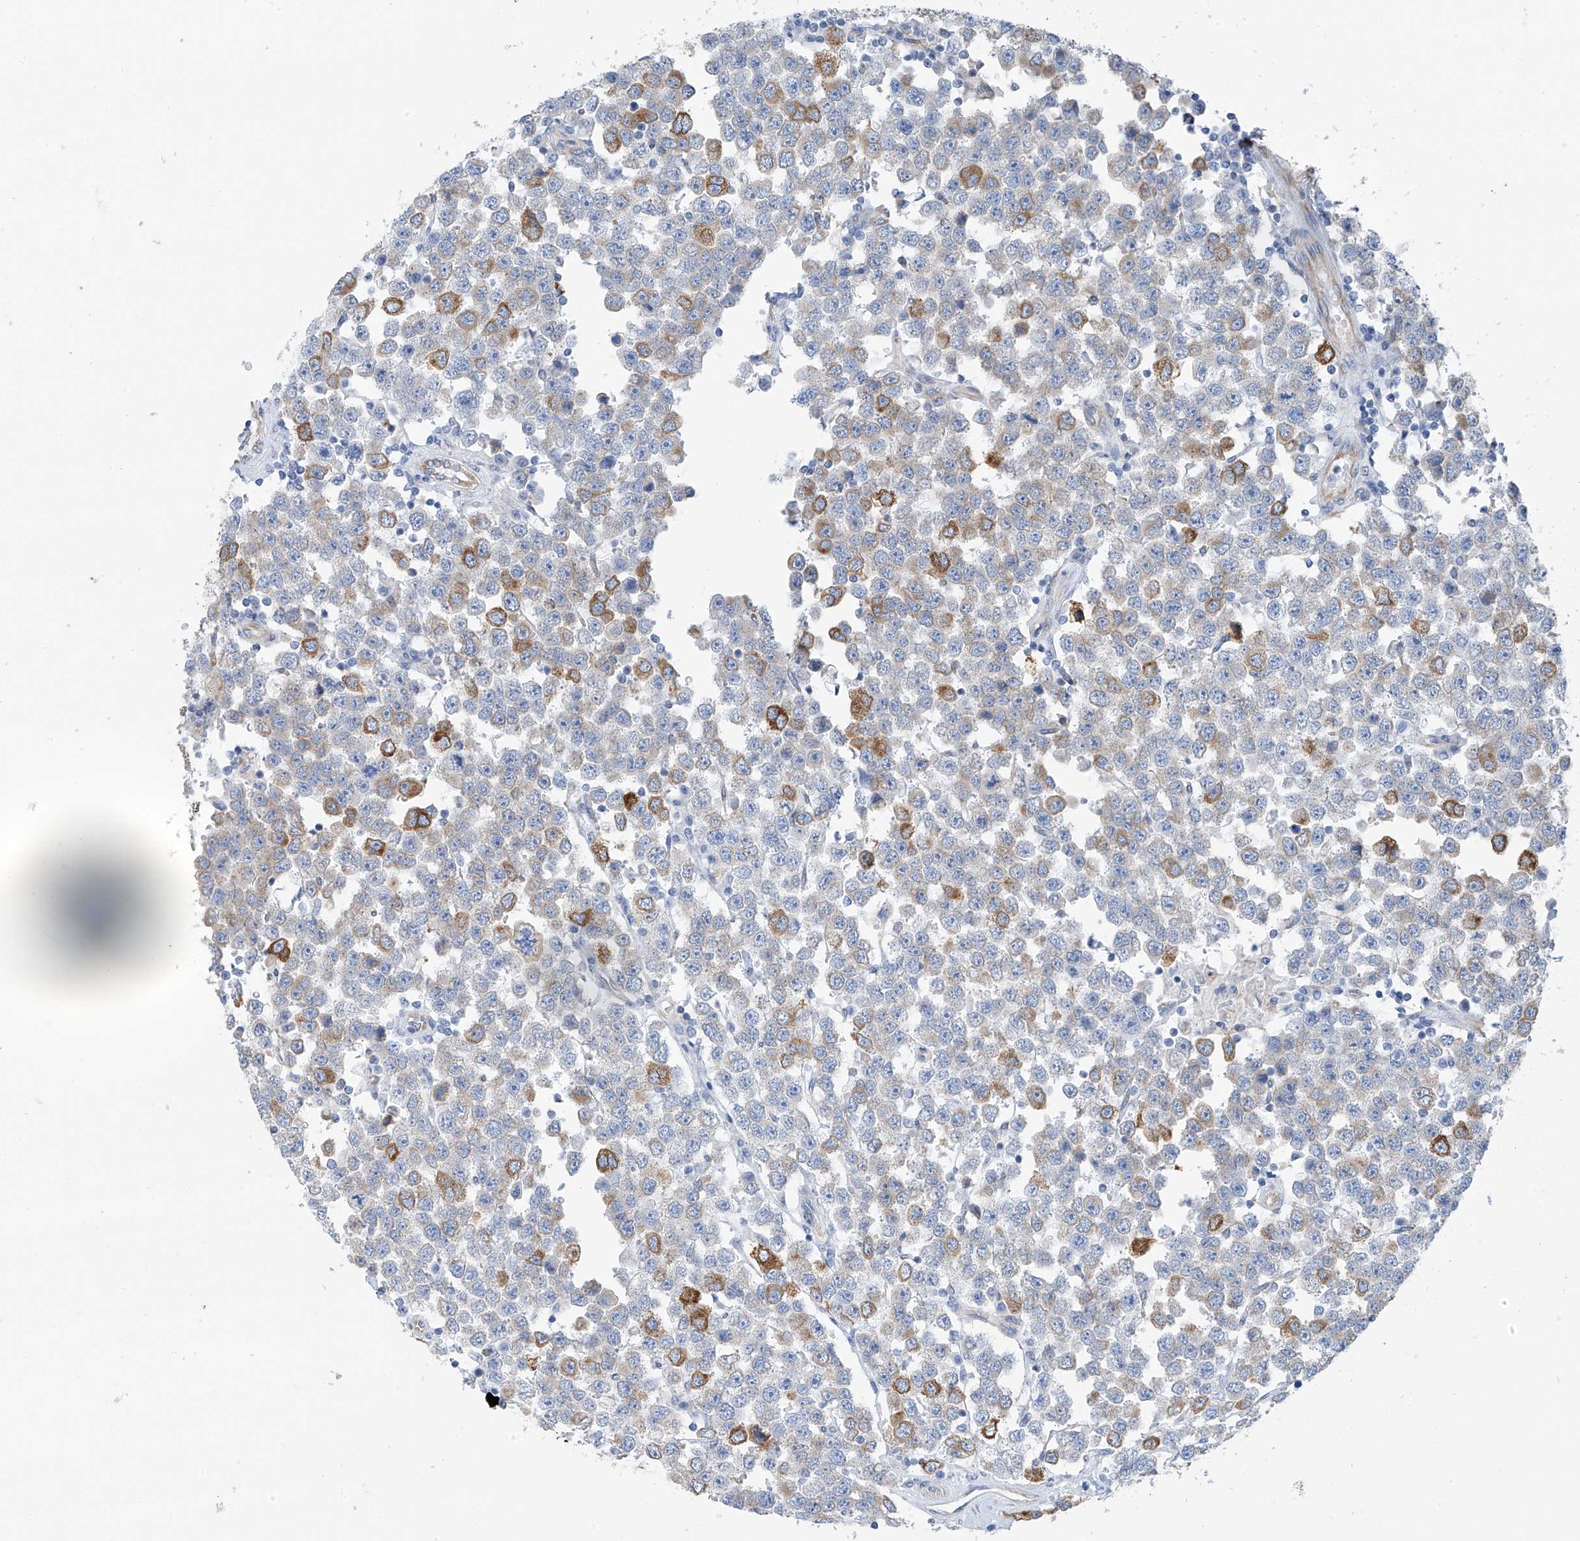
{"staining": {"intensity": "moderate", "quantity": "<25%", "location": "cytoplasmic/membranous"}, "tissue": "testis cancer", "cell_type": "Tumor cells", "image_type": "cancer", "snomed": [{"axis": "morphology", "description": "Seminoma, NOS"}, {"axis": "topography", "description": "Testis"}], "caption": "Testis seminoma stained for a protein demonstrates moderate cytoplasmic/membranous positivity in tumor cells.", "gene": "RCN2", "patient": {"sex": "male", "age": 28}}